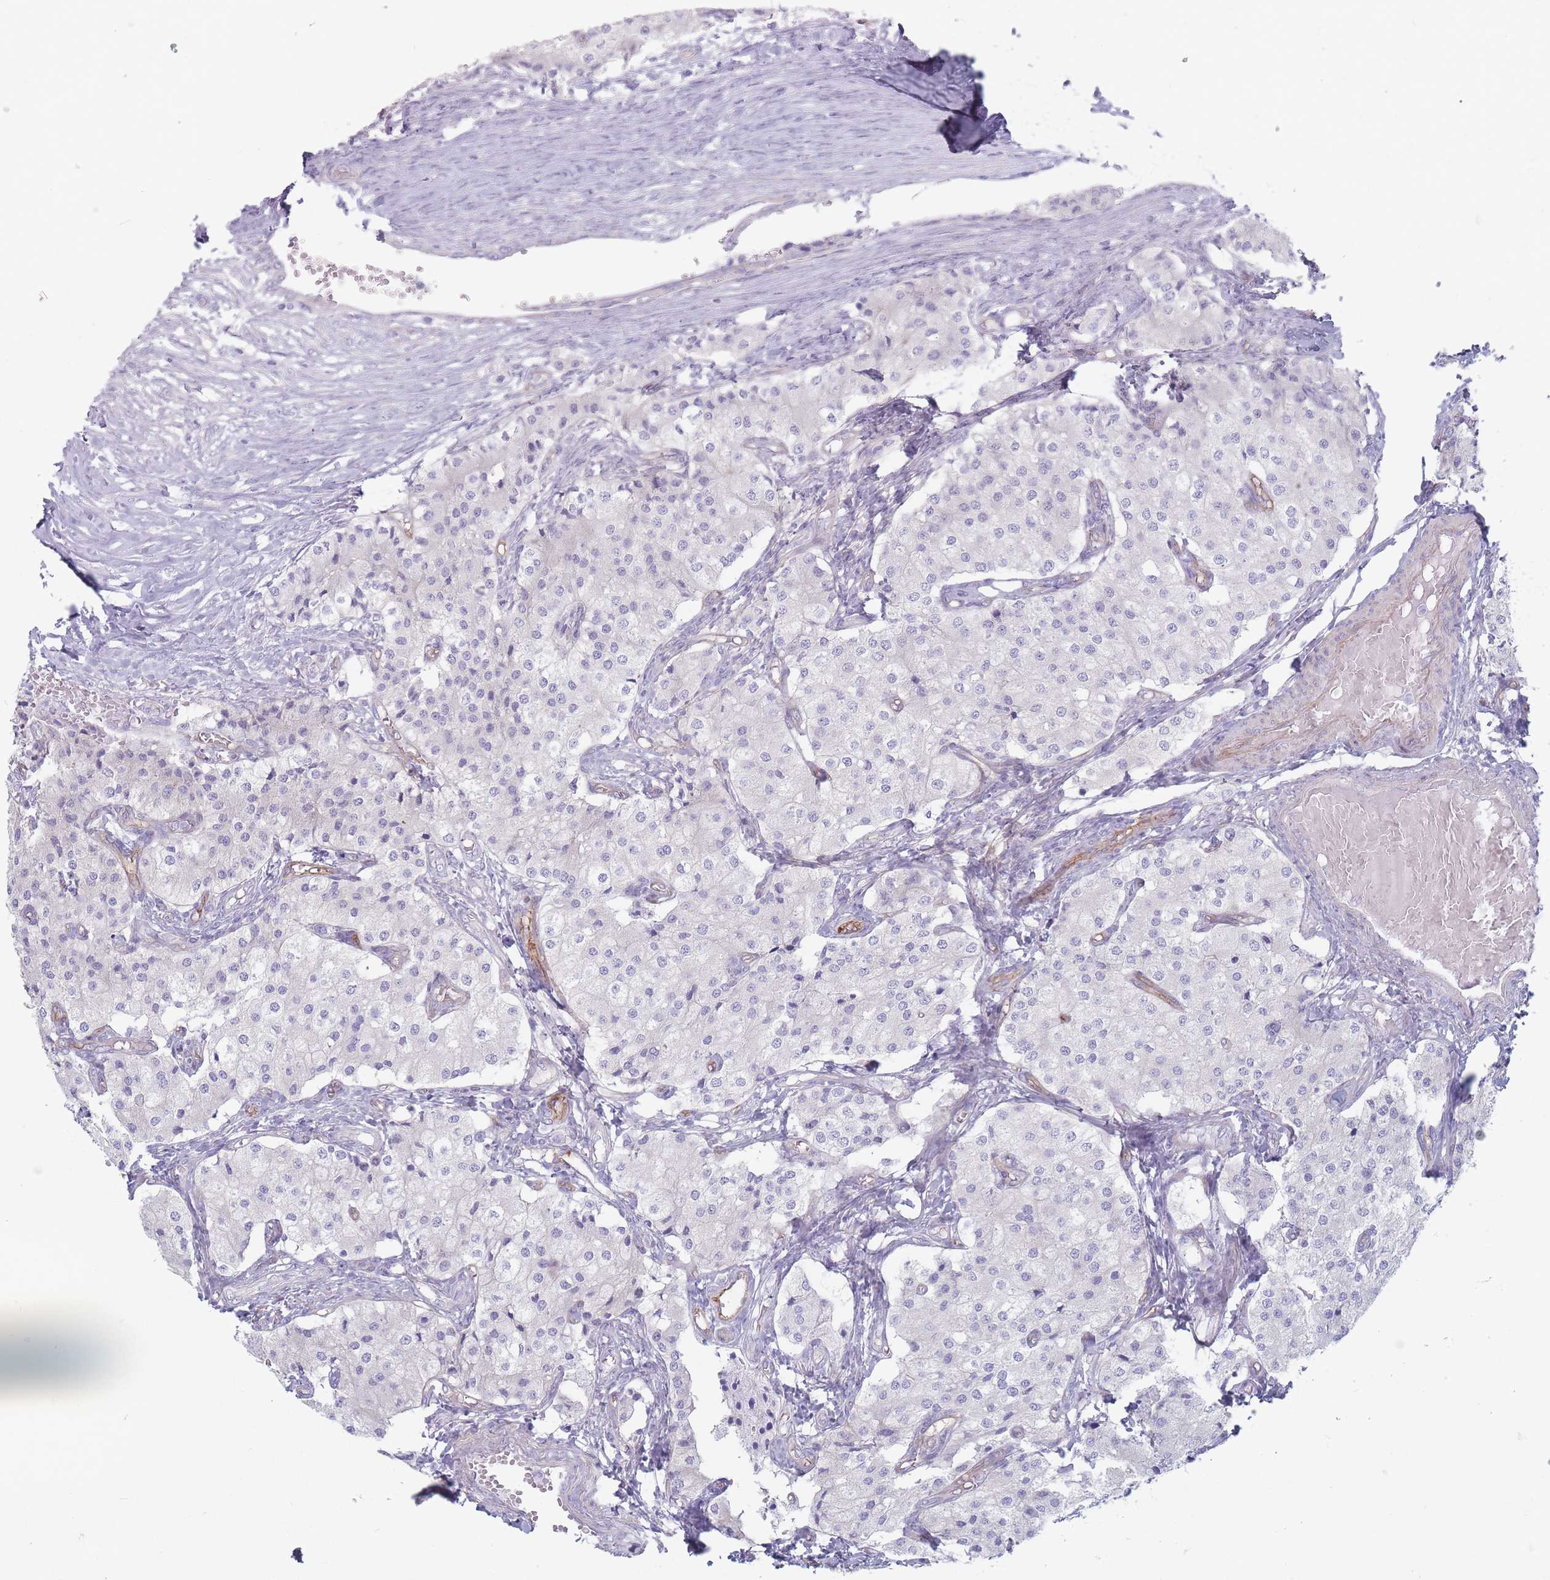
{"staining": {"intensity": "negative", "quantity": "none", "location": "none"}, "tissue": "carcinoid", "cell_type": "Tumor cells", "image_type": "cancer", "snomed": [{"axis": "morphology", "description": "Carcinoid, malignant, NOS"}, {"axis": "topography", "description": "Colon"}], "caption": "Photomicrograph shows no protein staining in tumor cells of carcinoid tissue.", "gene": "PLPP1", "patient": {"sex": "female", "age": 52}}